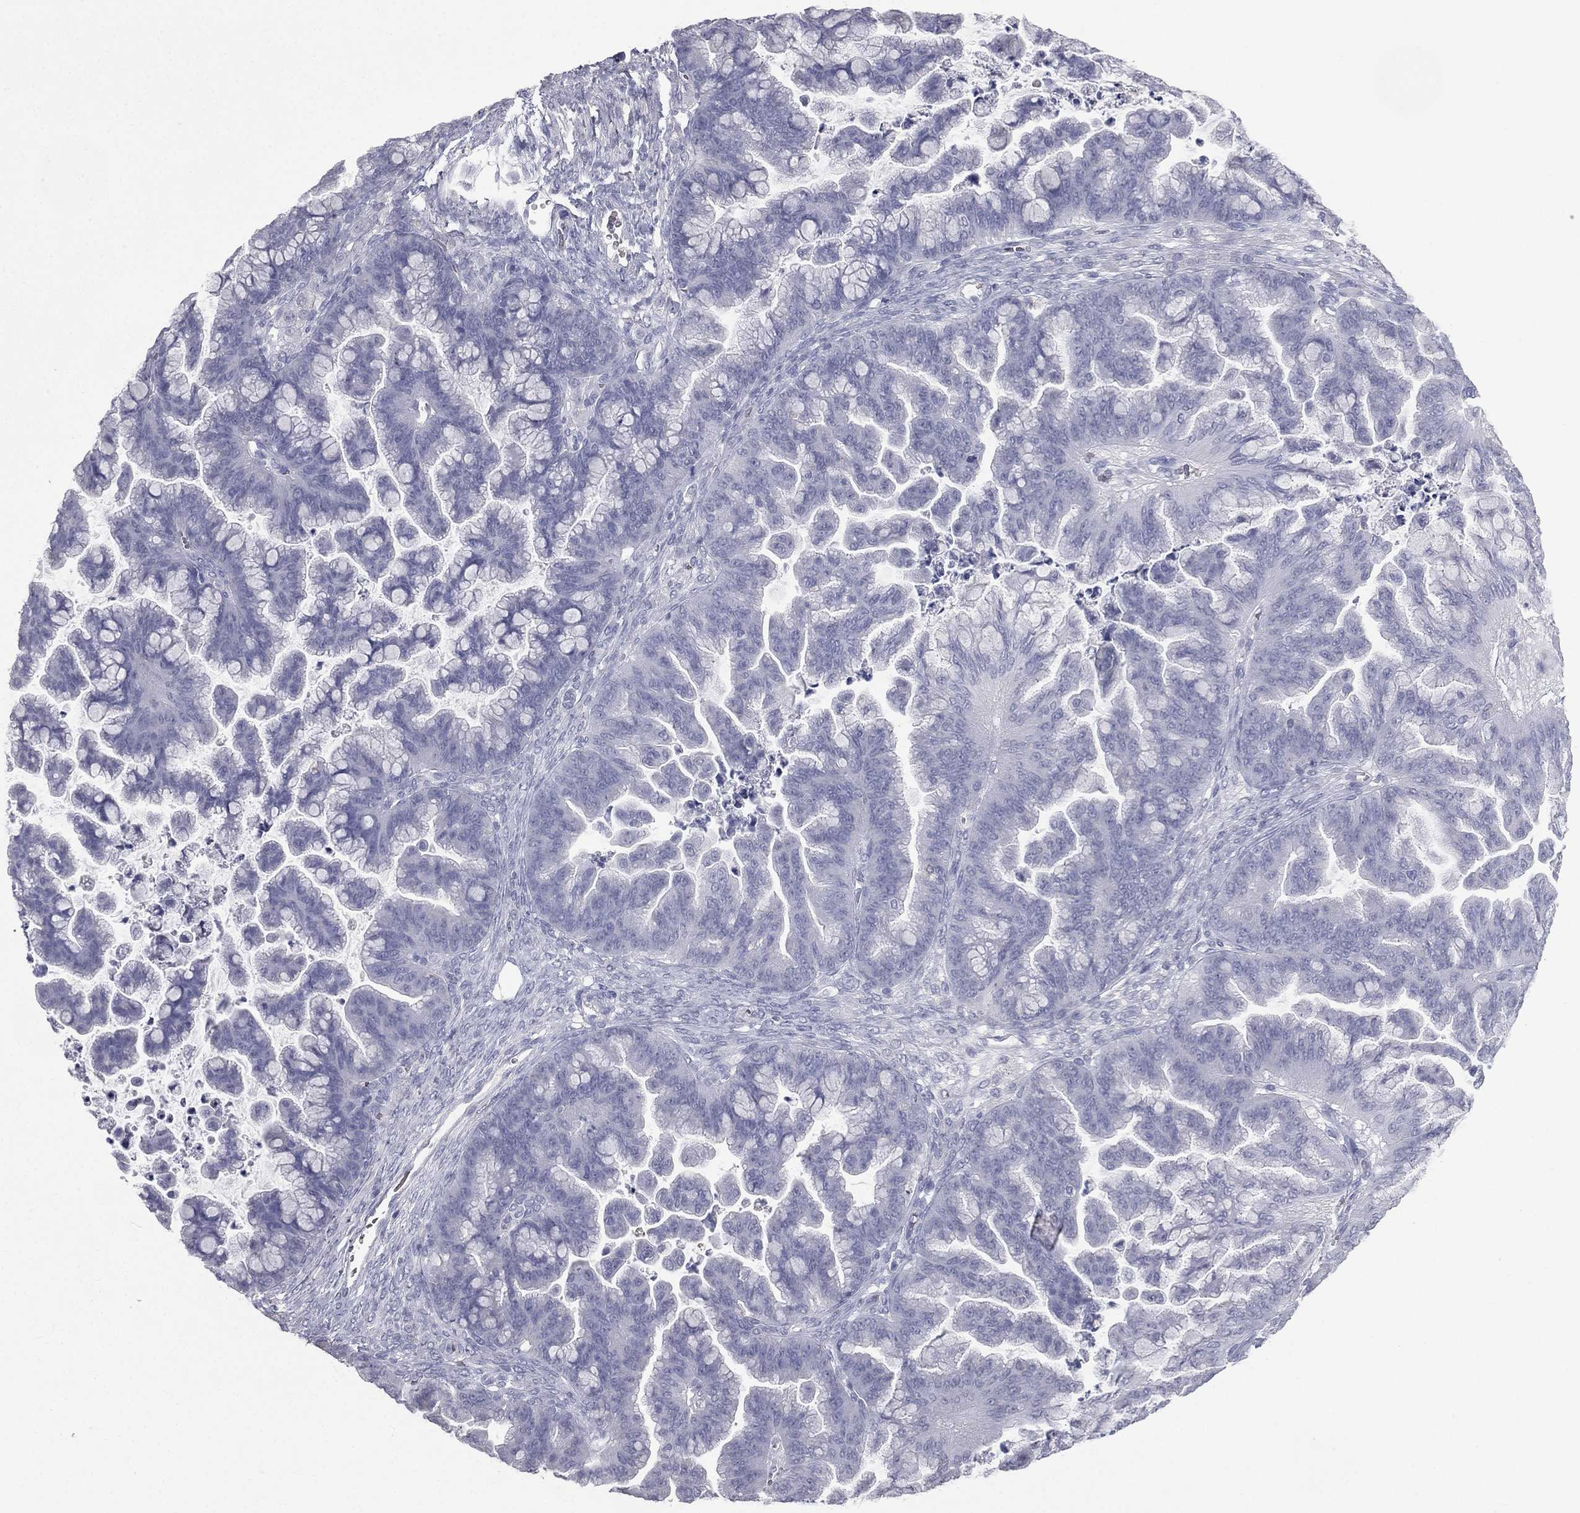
{"staining": {"intensity": "negative", "quantity": "none", "location": "none"}, "tissue": "ovarian cancer", "cell_type": "Tumor cells", "image_type": "cancer", "snomed": [{"axis": "morphology", "description": "Cystadenocarcinoma, mucinous, NOS"}, {"axis": "topography", "description": "Ovary"}], "caption": "This is an immunohistochemistry histopathology image of ovarian mucinous cystadenocarcinoma. There is no positivity in tumor cells.", "gene": "ESX1", "patient": {"sex": "female", "age": 67}}